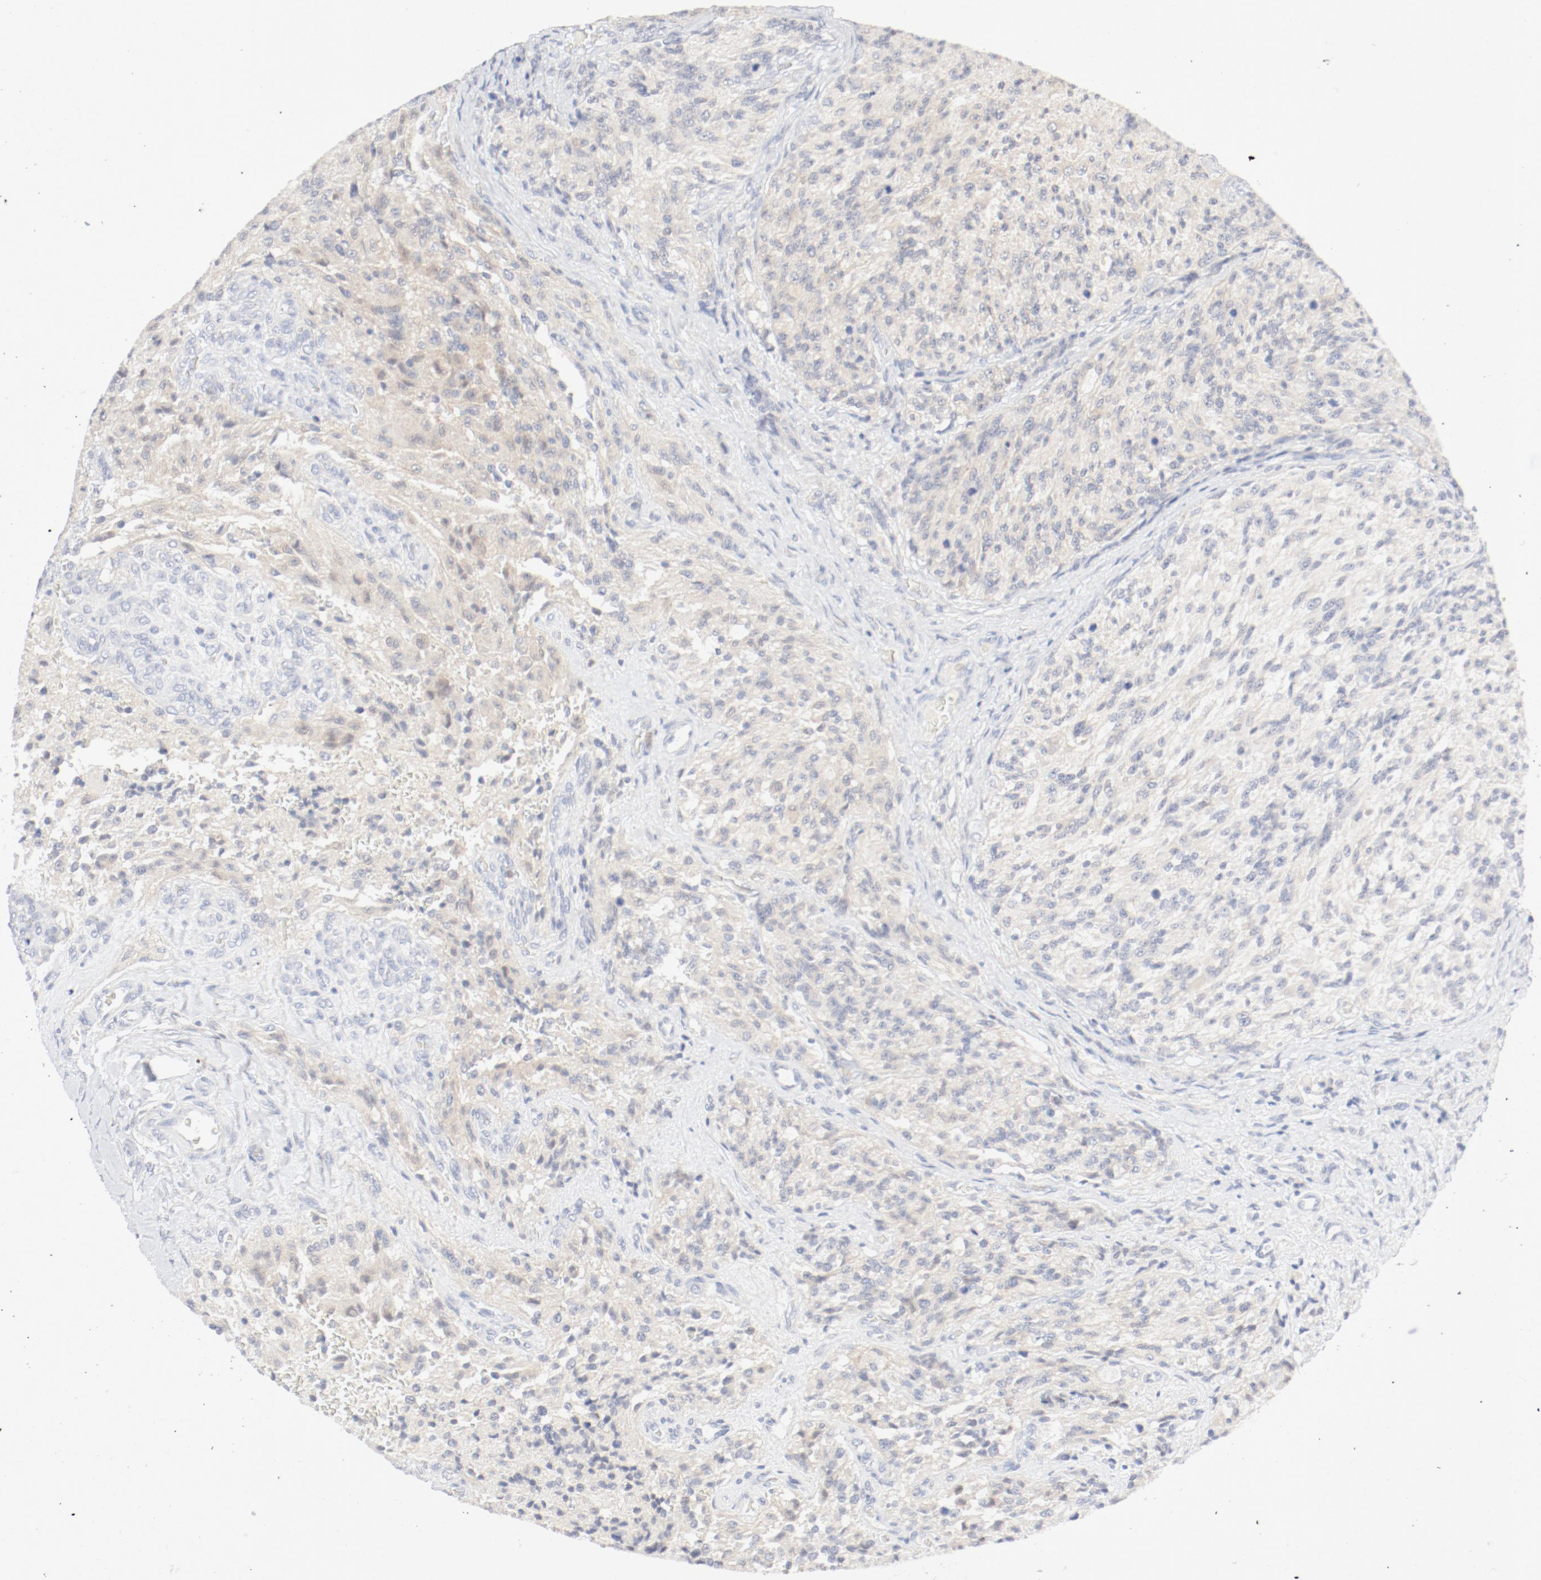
{"staining": {"intensity": "weak", "quantity": "25%-75%", "location": "cytoplasmic/membranous"}, "tissue": "glioma", "cell_type": "Tumor cells", "image_type": "cancer", "snomed": [{"axis": "morphology", "description": "Normal tissue, NOS"}, {"axis": "morphology", "description": "Glioma, malignant, High grade"}, {"axis": "topography", "description": "Cerebral cortex"}], "caption": "Immunohistochemistry image of neoplastic tissue: malignant glioma (high-grade) stained using immunohistochemistry (IHC) displays low levels of weak protein expression localized specifically in the cytoplasmic/membranous of tumor cells, appearing as a cytoplasmic/membranous brown color.", "gene": "PGM1", "patient": {"sex": "male", "age": 56}}